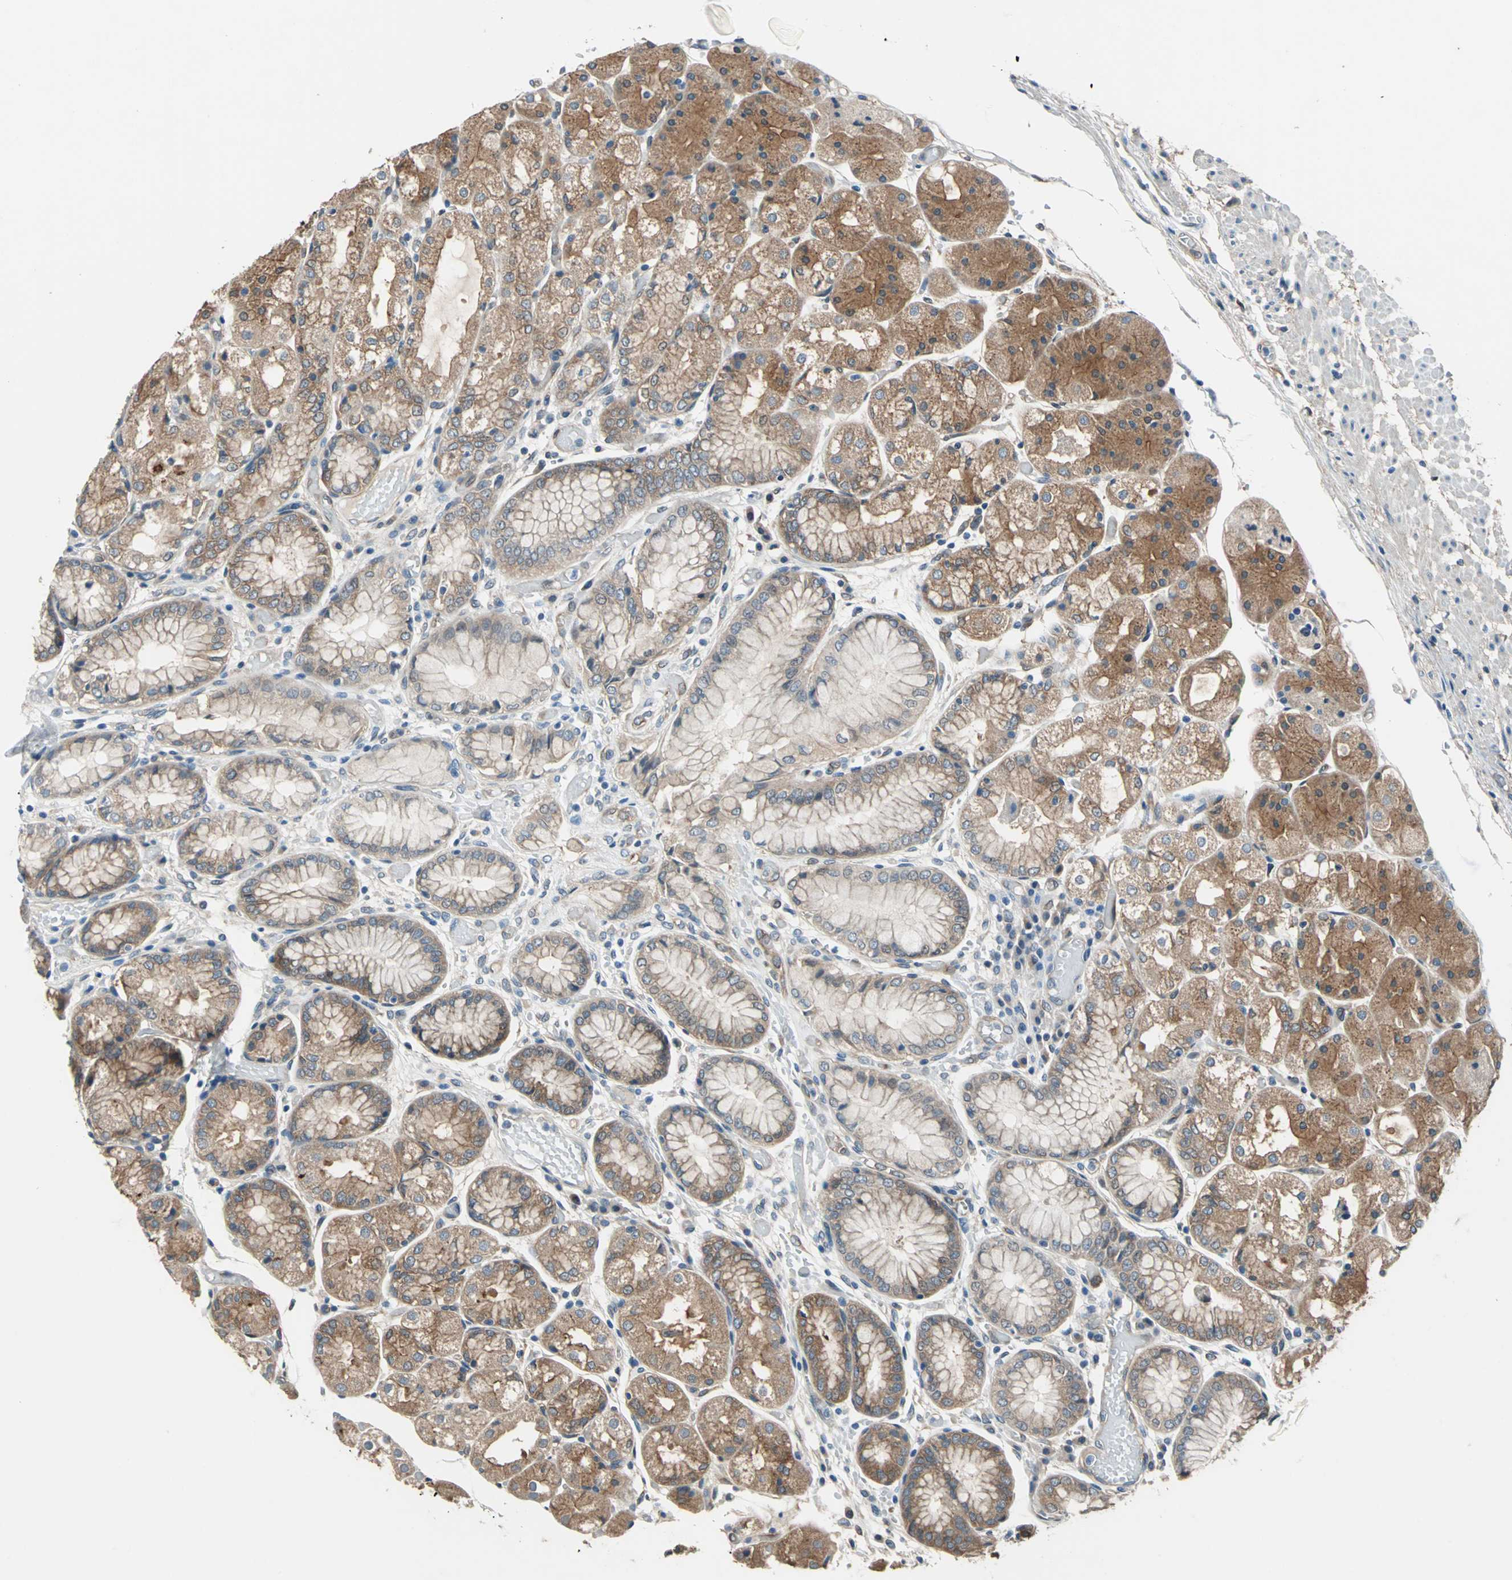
{"staining": {"intensity": "strong", "quantity": "25%-75%", "location": "cytoplasmic/membranous"}, "tissue": "stomach", "cell_type": "Glandular cells", "image_type": "normal", "snomed": [{"axis": "morphology", "description": "Normal tissue, NOS"}, {"axis": "topography", "description": "Stomach, upper"}], "caption": "Stomach stained with DAB (3,3'-diaminobenzidine) immunohistochemistry reveals high levels of strong cytoplasmic/membranous staining in approximately 25%-75% of glandular cells.", "gene": "CDC42EP1", "patient": {"sex": "male", "age": 72}}